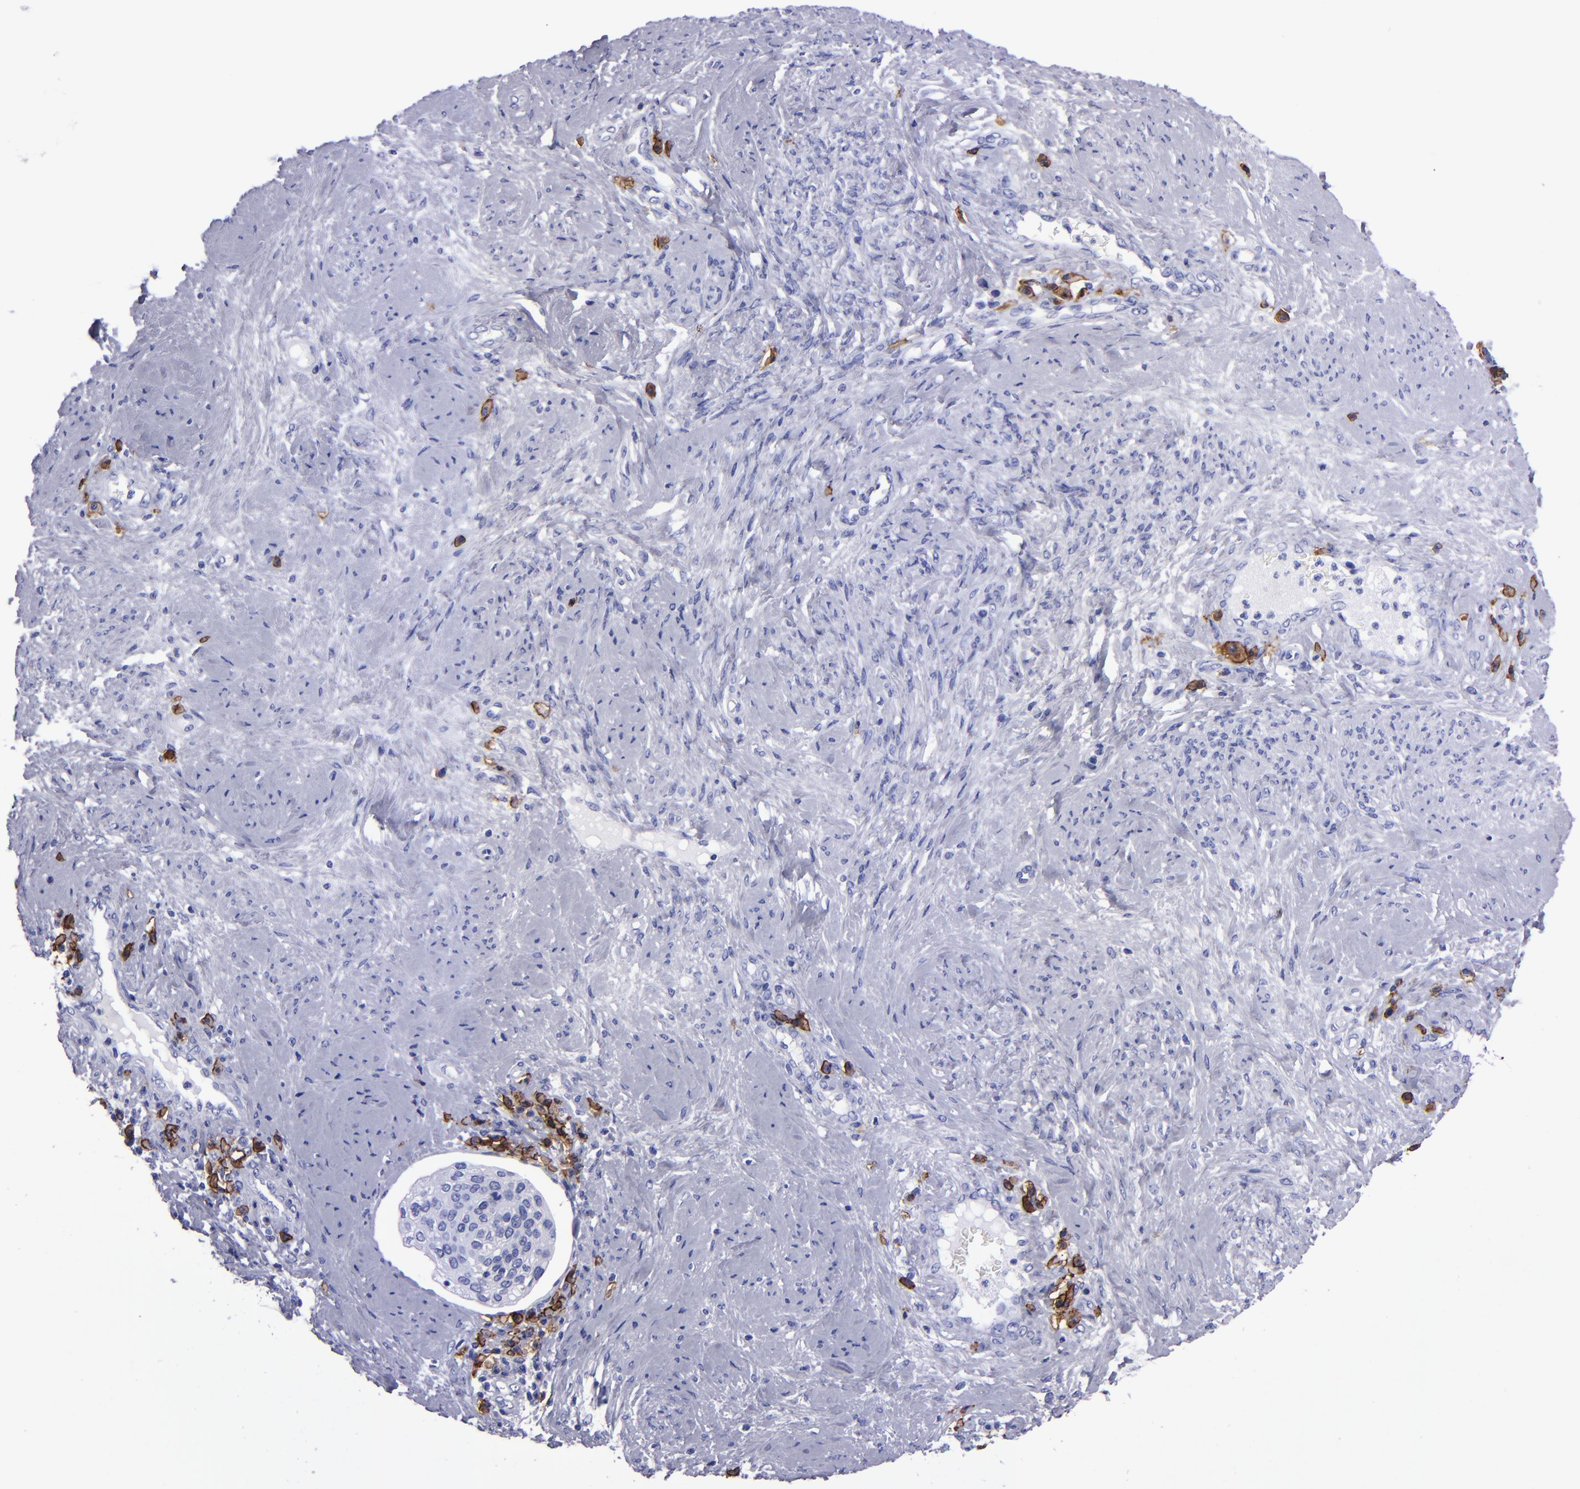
{"staining": {"intensity": "negative", "quantity": "none", "location": "none"}, "tissue": "cervical cancer", "cell_type": "Tumor cells", "image_type": "cancer", "snomed": [{"axis": "morphology", "description": "Squamous cell carcinoma, NOS"}, {"axis": "topography", "description": "Cervix"}], "caption": "Immunohistochemistry histopathology image of neoplastic tissue: human squamous cell carcinoma (cervical) stained with DAB (3,3'-diaminobenzidine) reveals no significant protein staining in tumor cells.", "gene": "CD38", "patient": {"sex": "female", "age": 41}}